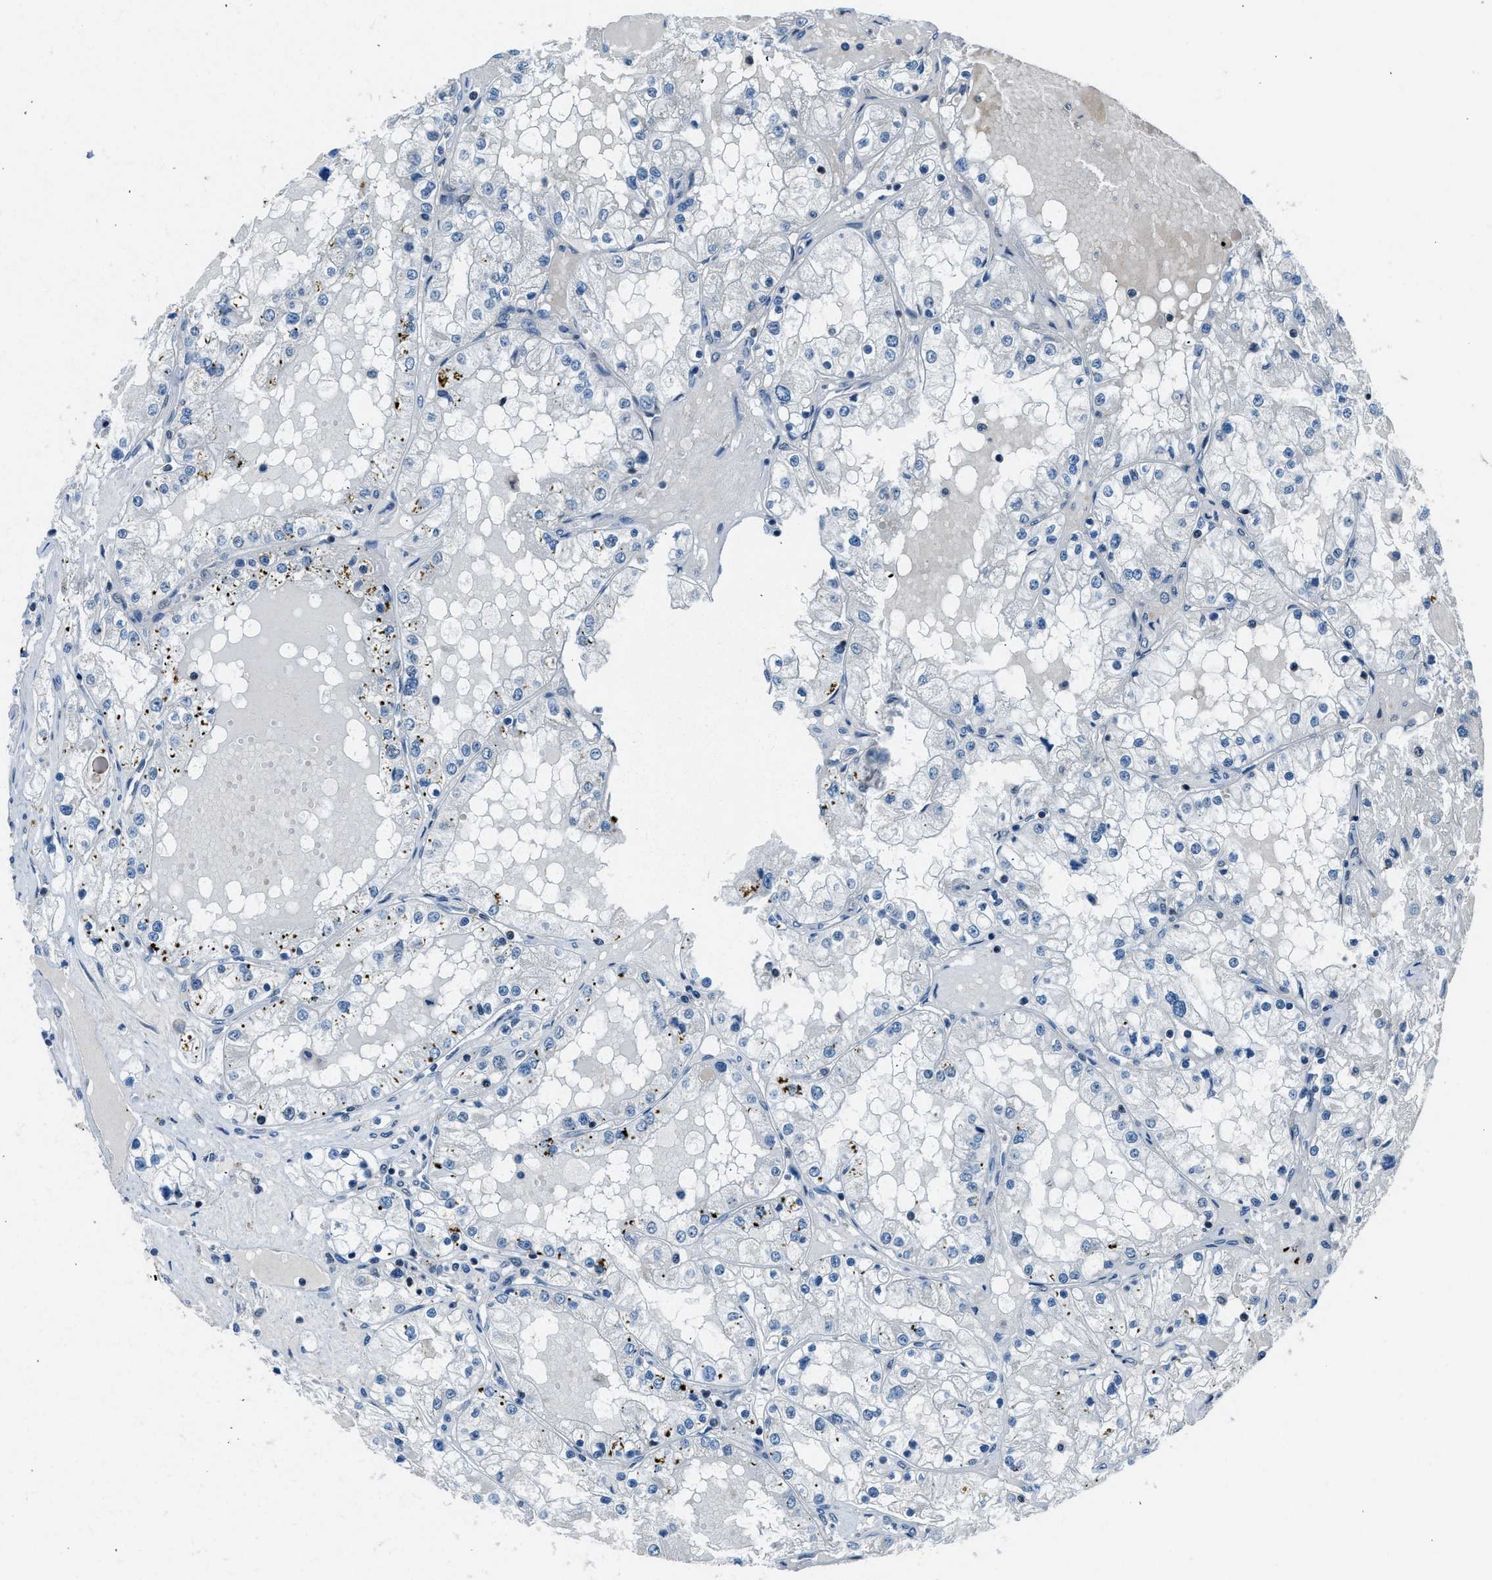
{"staining": {"intensity": "negative", "quantity": "none", "location": "none"}, "tissue": "renal cancer", "cell_type": "Tumor cells", "image_type": "cancer", "snomed": [{"axis": "morphology", "description": "Adenocarcinoma, NOS"}, {"axis": "topography", "description": "Kidney"}], "caption": "High magnification brightfield microscopy of renal cancer stained with DAB (3,3'-diaminobenzidine) (brown) and counterstained with hematoxylin (blue): tumor cells show no significant staining.", "gene": "LMLN", "patient": {"sex": "male", "age": 68}}